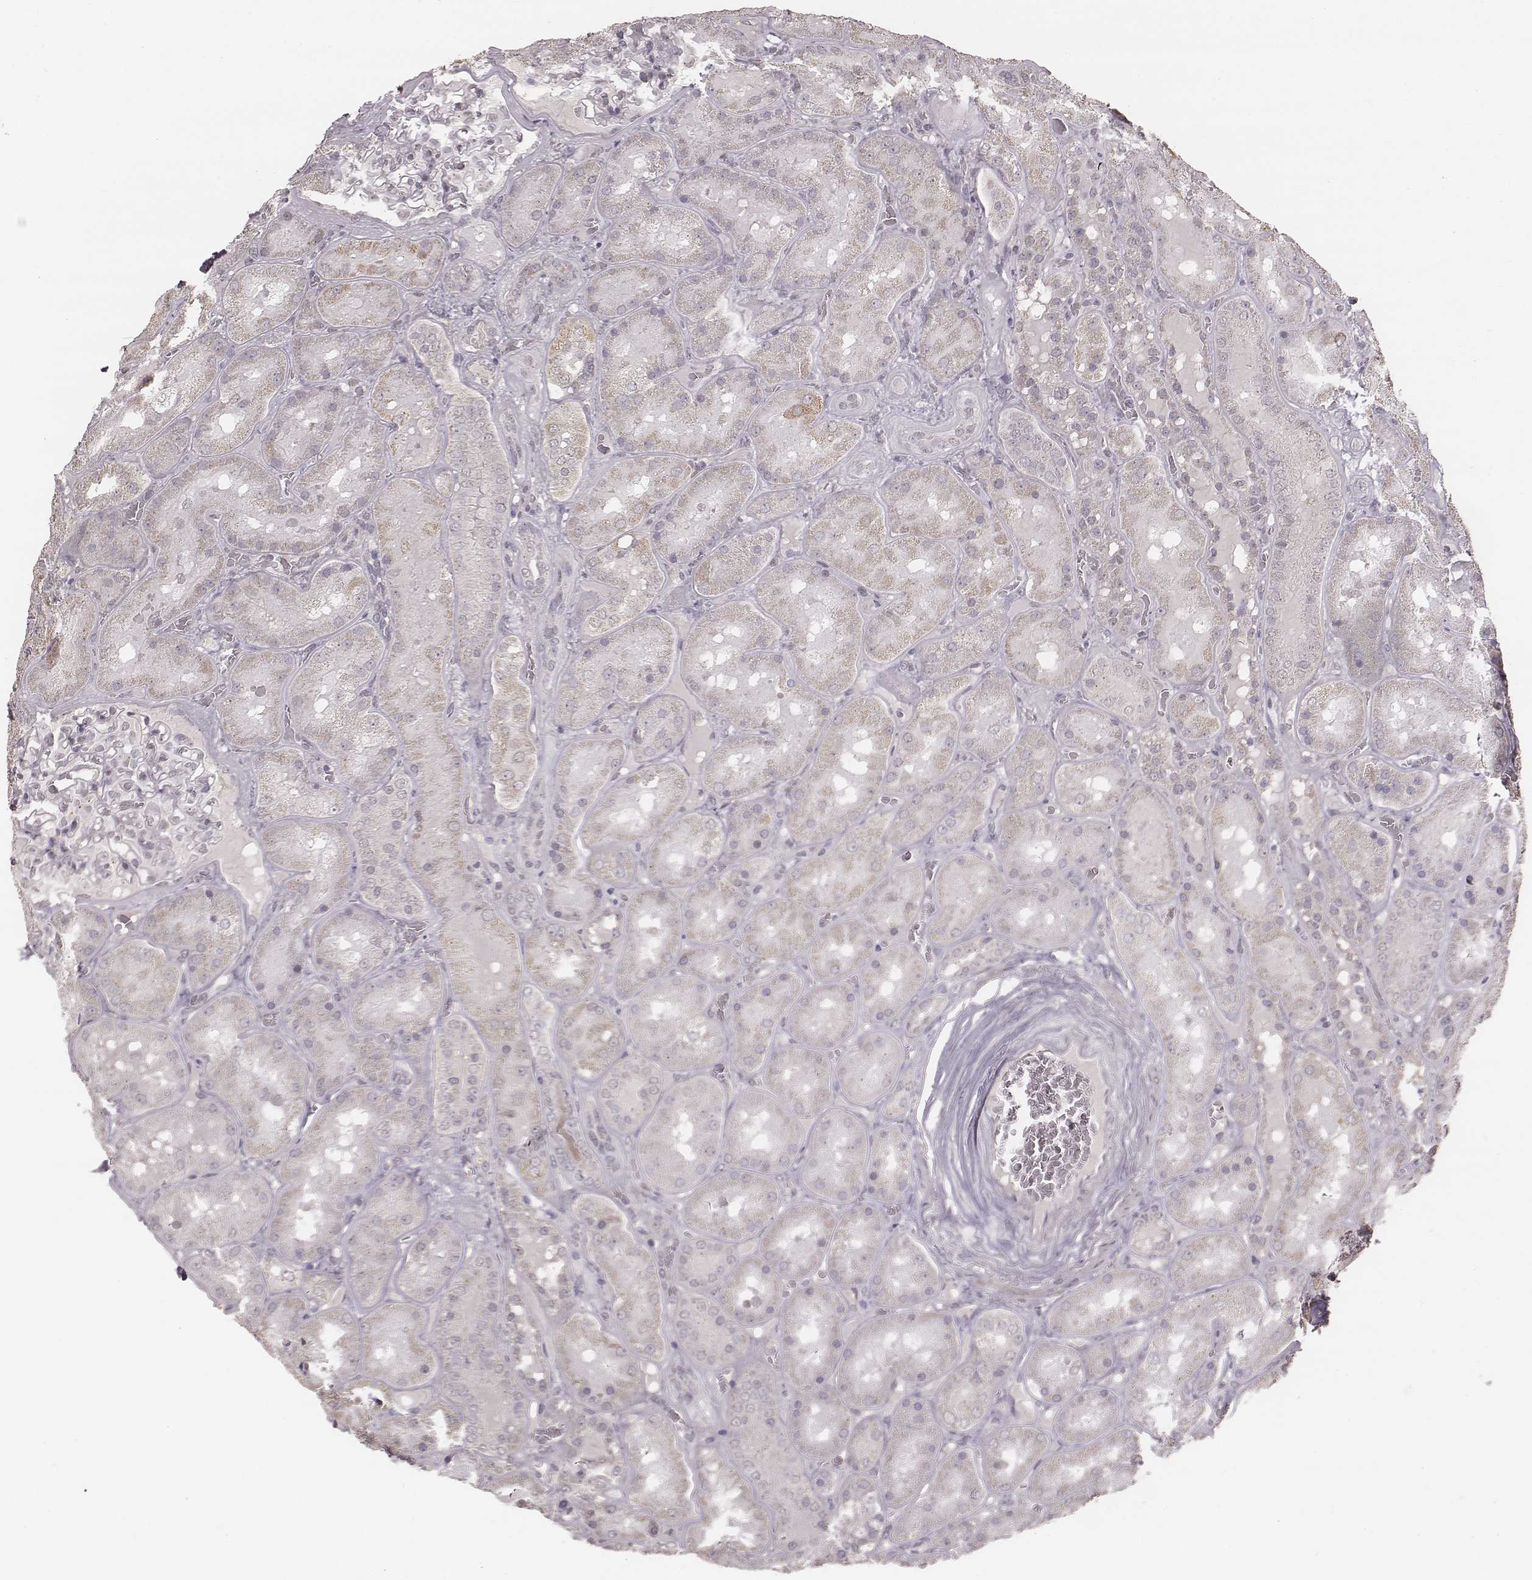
{"staining": {"intensity": "negative", "quantity": "none", "location": "none"}, "tissue": "kidney", "cell_type": "Cells in glomeruli", "image_type": "normal", "snomed": [{"axis": "morphology", "description": "Normal tissue, NOS"}, {"axis": "topography", "description": "Kidney"}], "caption": "A high-resolution histopathology image shows immunohistochemistry staining of unremarkable kidney, which demonstrates no significant staining in cells in glomeruli.", "gene": "SLC7A4", "patient": {"sex": "male", "age": 73}}